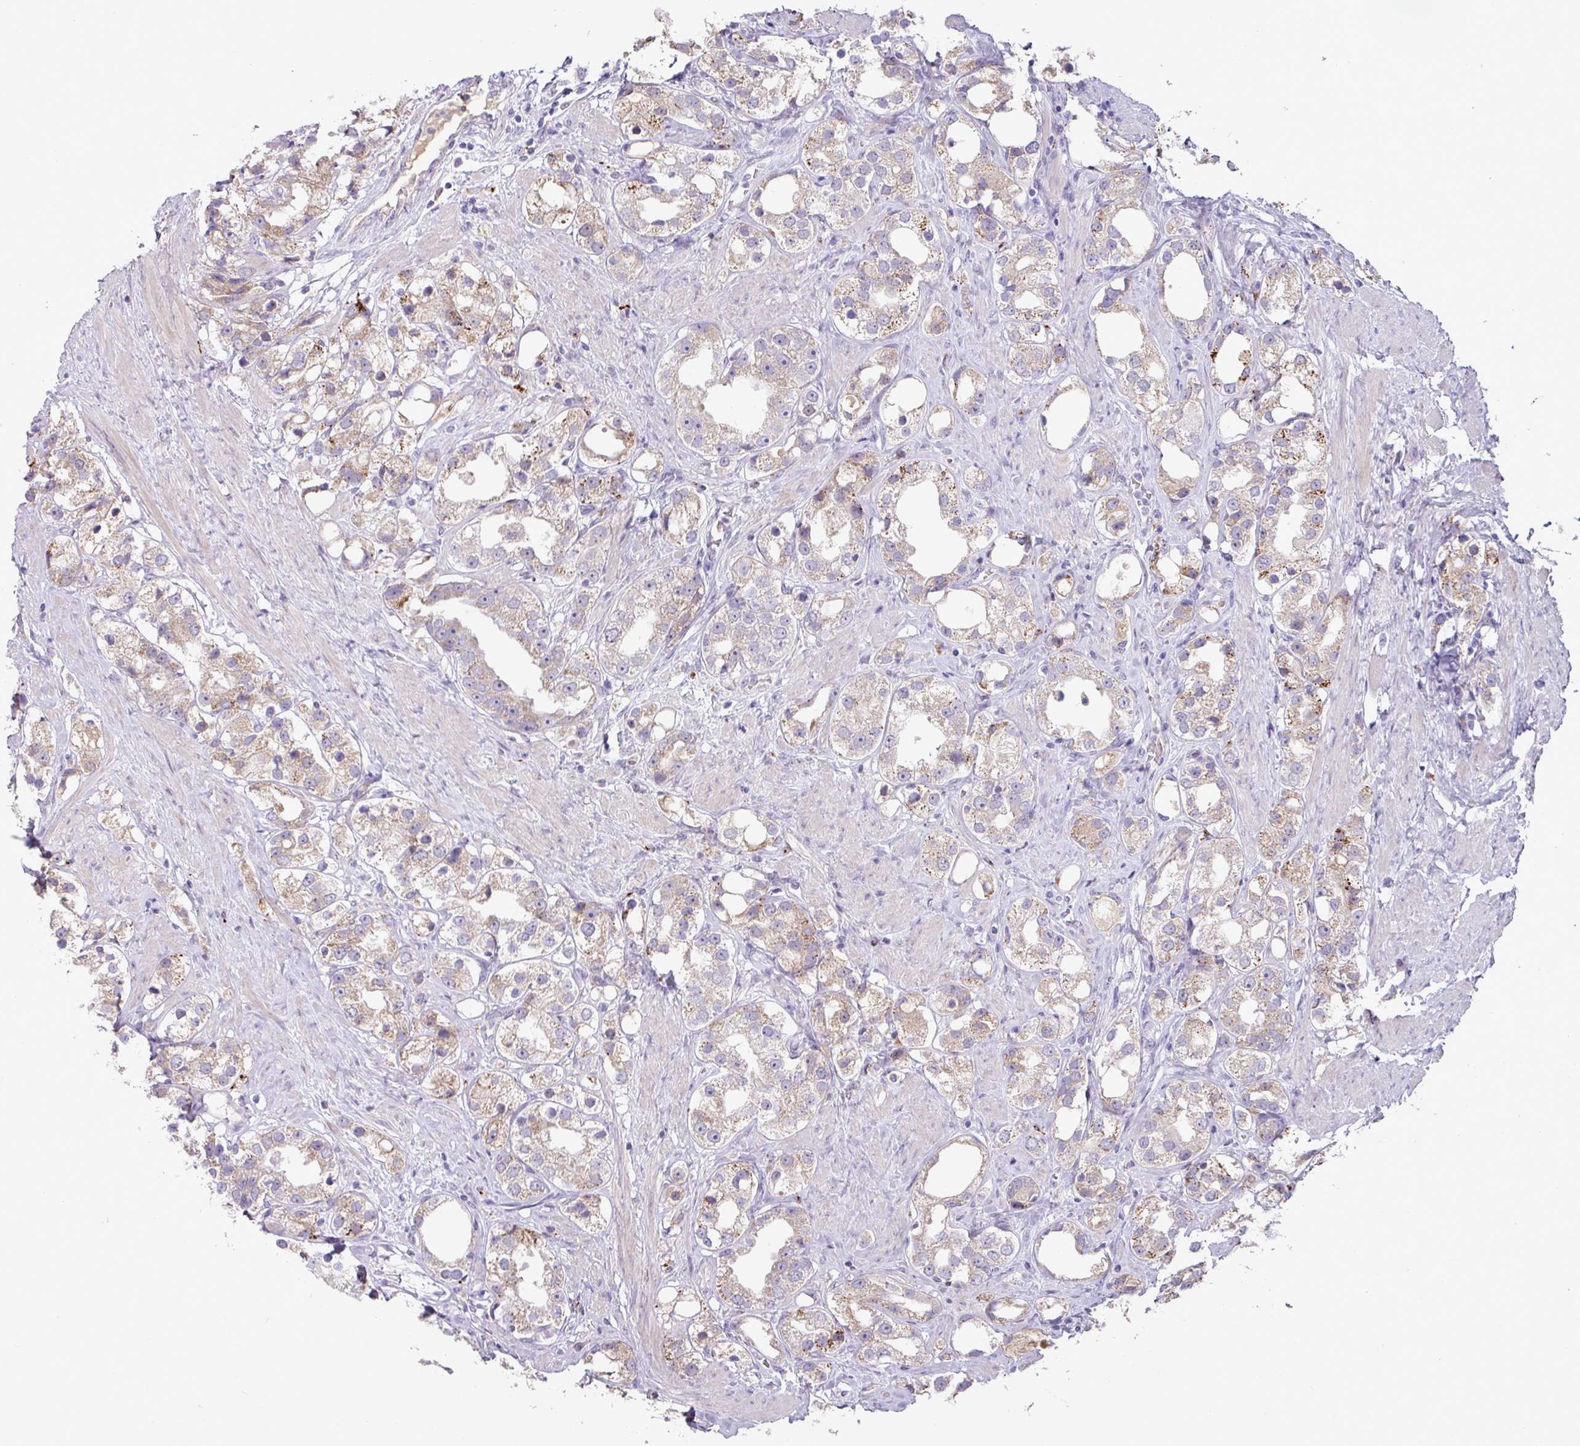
{"staining": {"intensity": "weak", "quantity": "25%-75%", "location": "cytoplasmic/membranous"}, "tissue": "prostate cancer", "cell_type": "Tumor cells", "image_type": "cancer", "snomed": [{"axis": "morphology", "description": "Adenocarcinoma, NOS"}, {"axis": "topography", "description": "Prostate"}], "caption": "This photomicrograph exhibits IHC staining of prostate cancer, with low weak cytoplasmic/membranous positivity in approximately 25%-75% of tumor cells.", "gene": "PLEKHH3", "patient": {"sex": "male", "age": 79}}